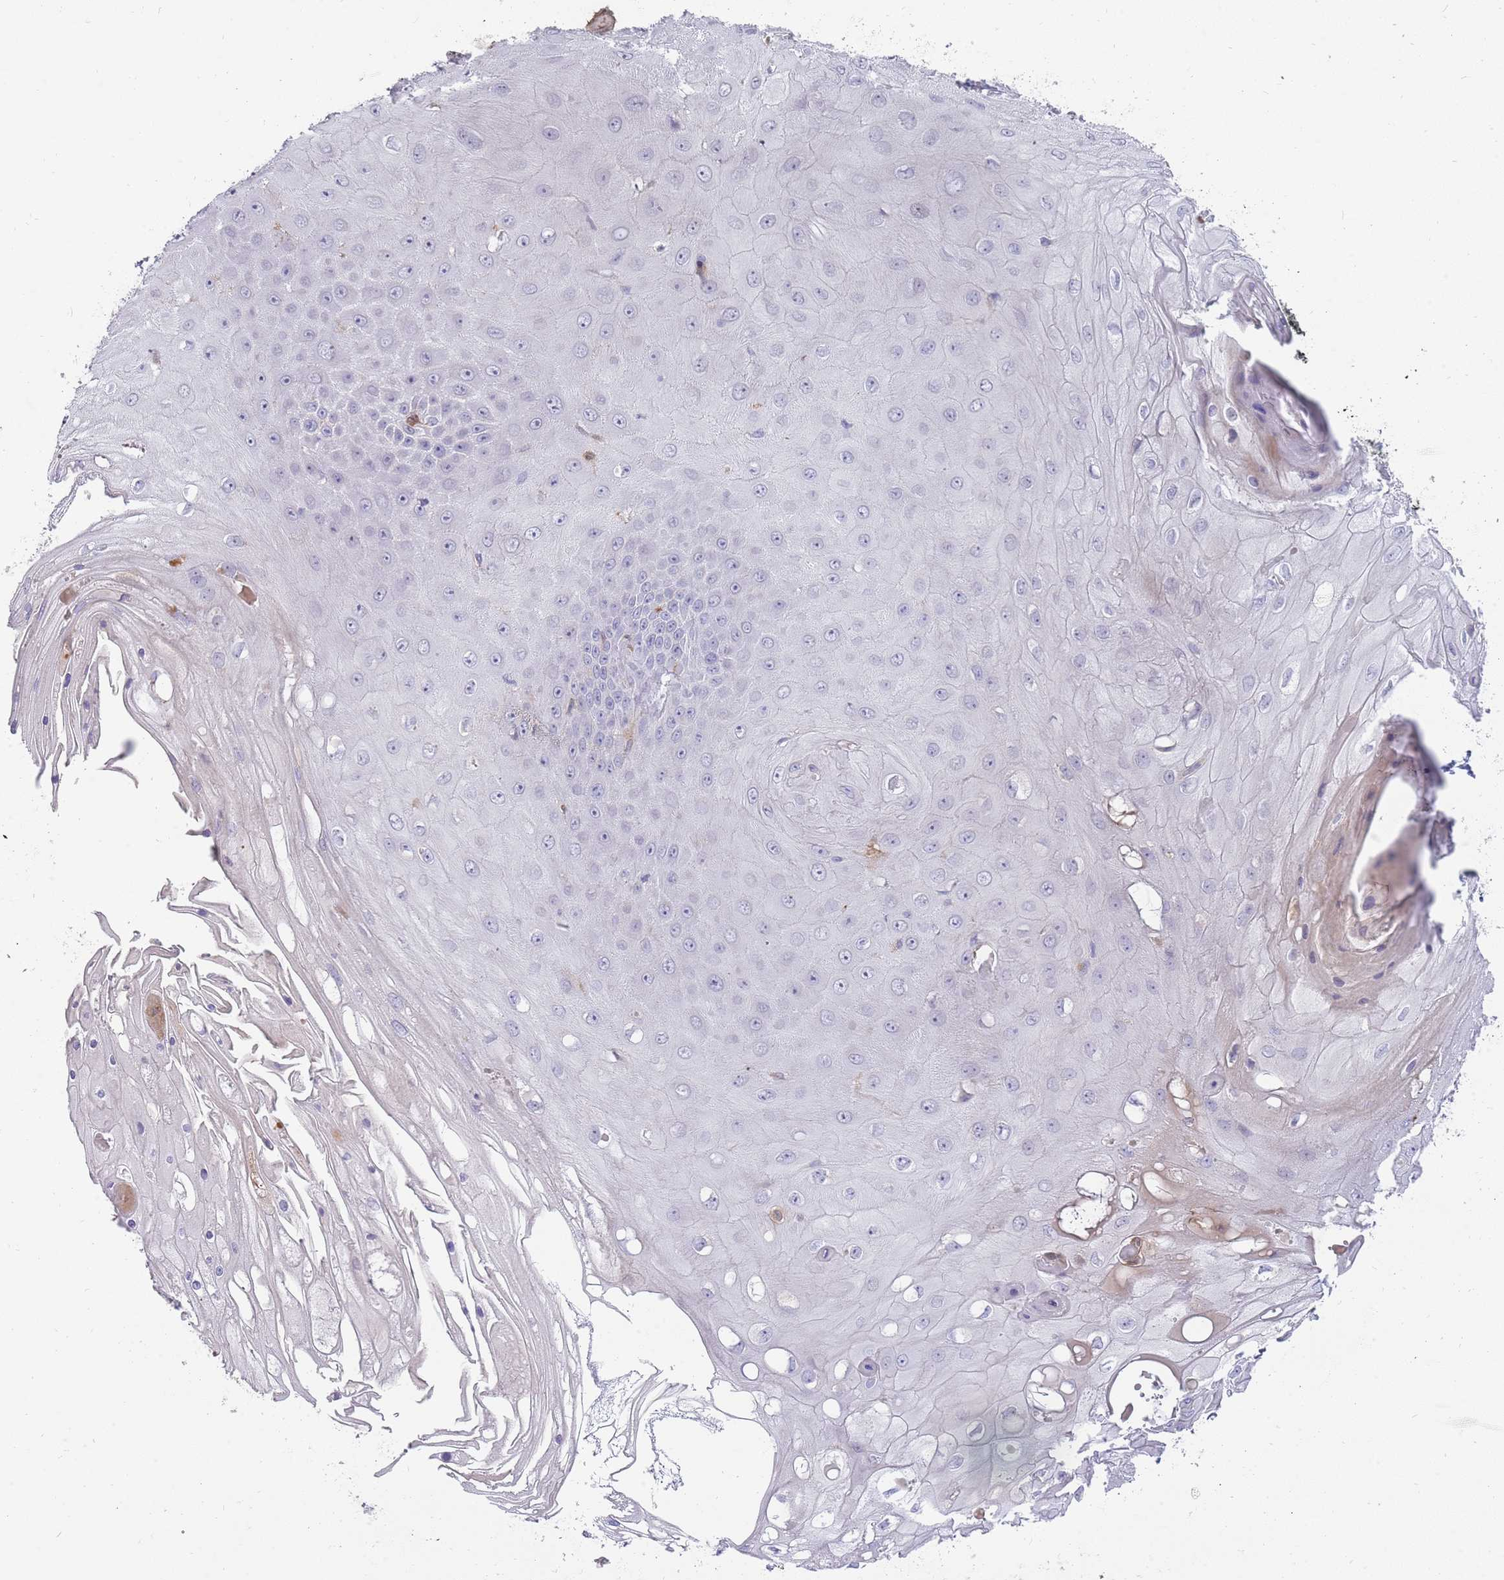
{"staining": {"intensity": "negative", "quantity": "none", "location": "none"}, "tissue": "skin cancer", "cell_type": "Tumor cells", "image_type": "cancer", "snomed": [{"axis": "morphology", "description": "Squamous cell carcinoma, NOS"}, {"axis": "topography", "description": "Skin"}], "caption": "IHC of skin squamous cell carcinoma displays no staining in tumor cells.", "gene": "DIPK1C", "patient": {"sex": "male", "age": 70}}